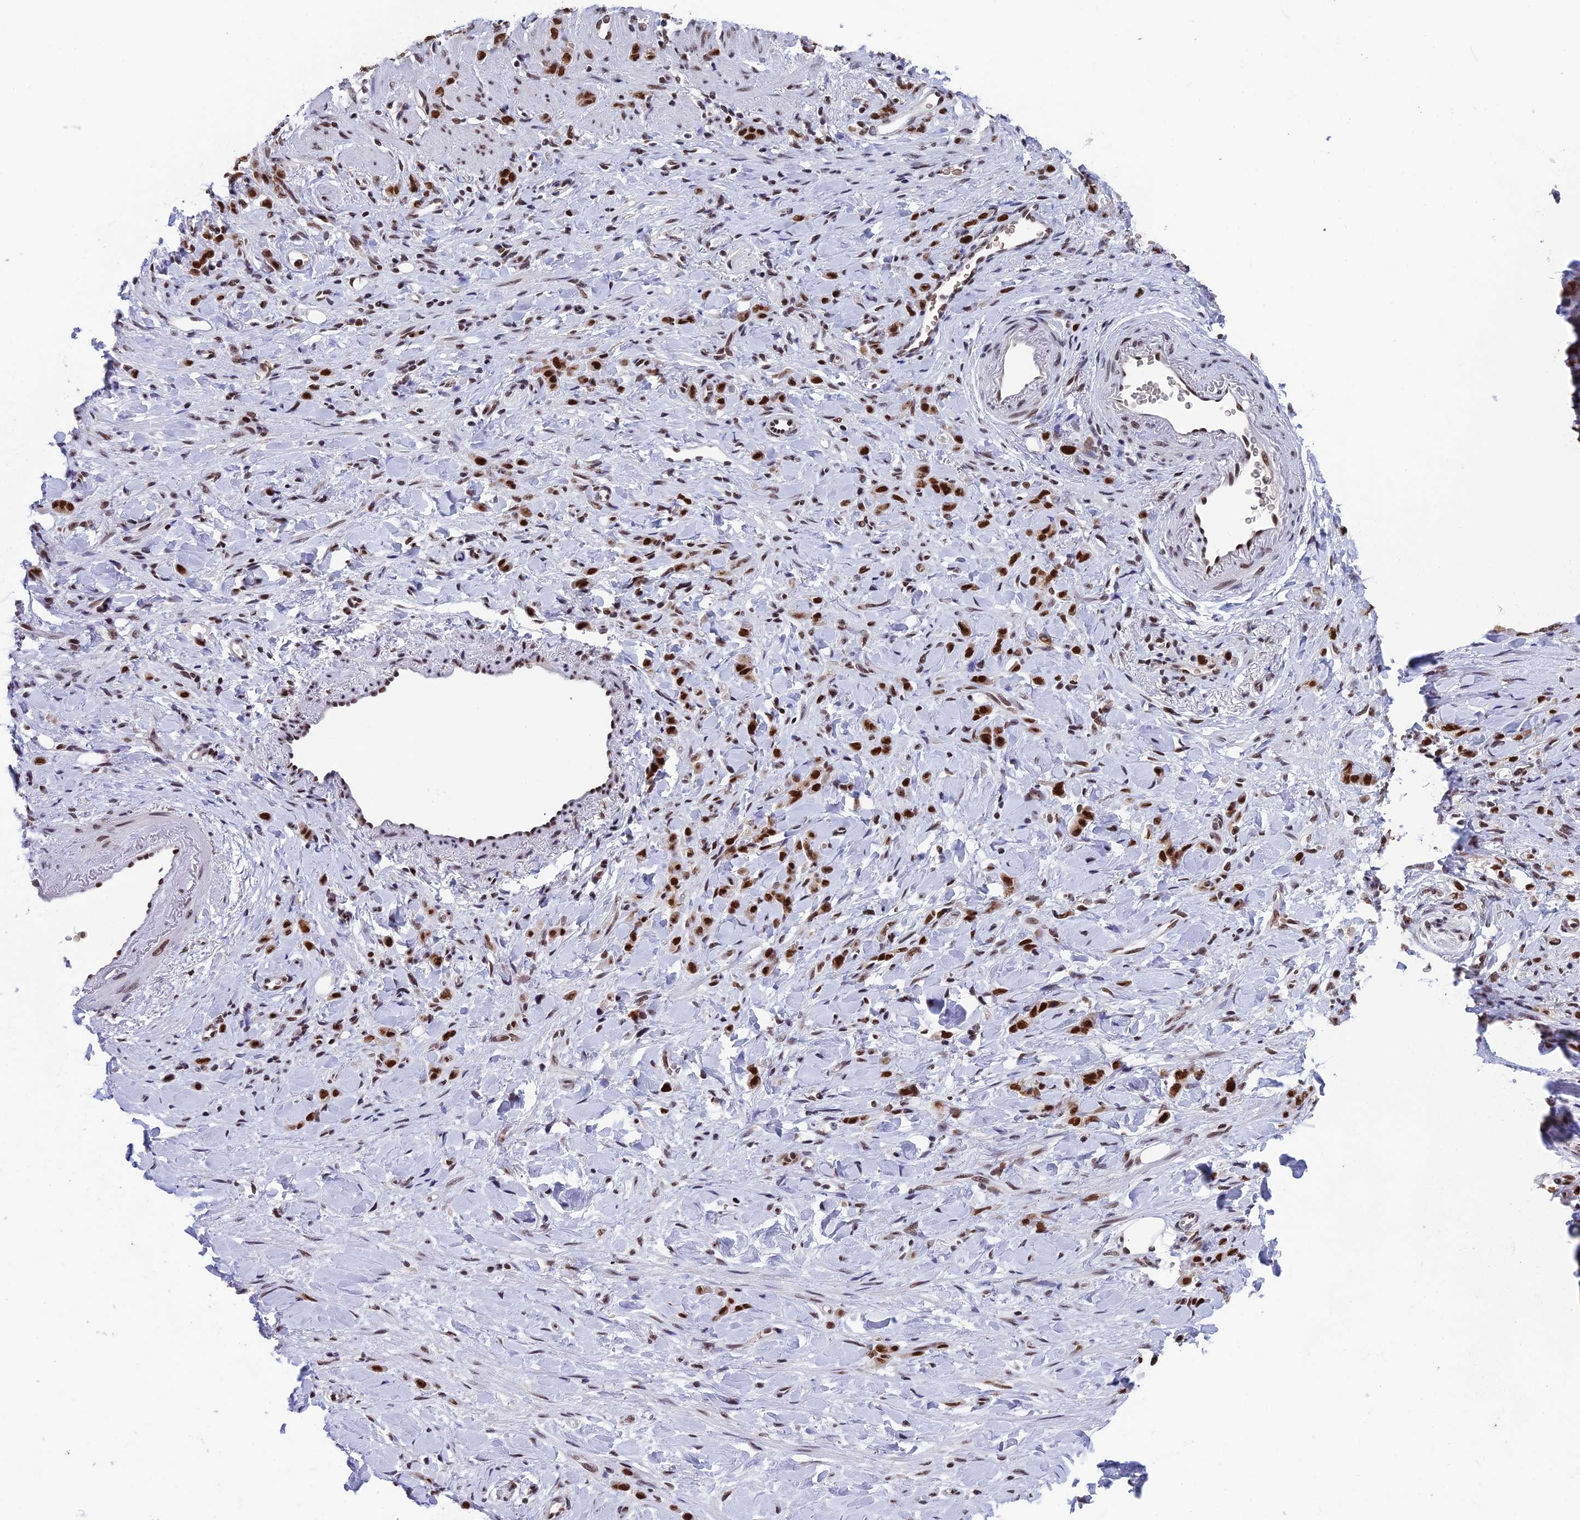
{"staining": {"intensity": "strong", "quantity": ">75%", "location": "nuclear"}, "tissue": "stomach cancer", "cell_type": "Tumor cells", "image_type": "cancer", "snomed": [{"axis": "morphology", "description": "Normal tissue, NOS"}, {"axis": "morphology", "description": "Adenocarcinoma, NOS"}, {"axis": "topography", "description": "Stomach"}], "caption": "Stomach cancer tissue shows strong nuclear positivity in approximately >75% of tumor cells", "gene": "EEF1AKMT3", "patient": {"sex": "male", "age": 82}}